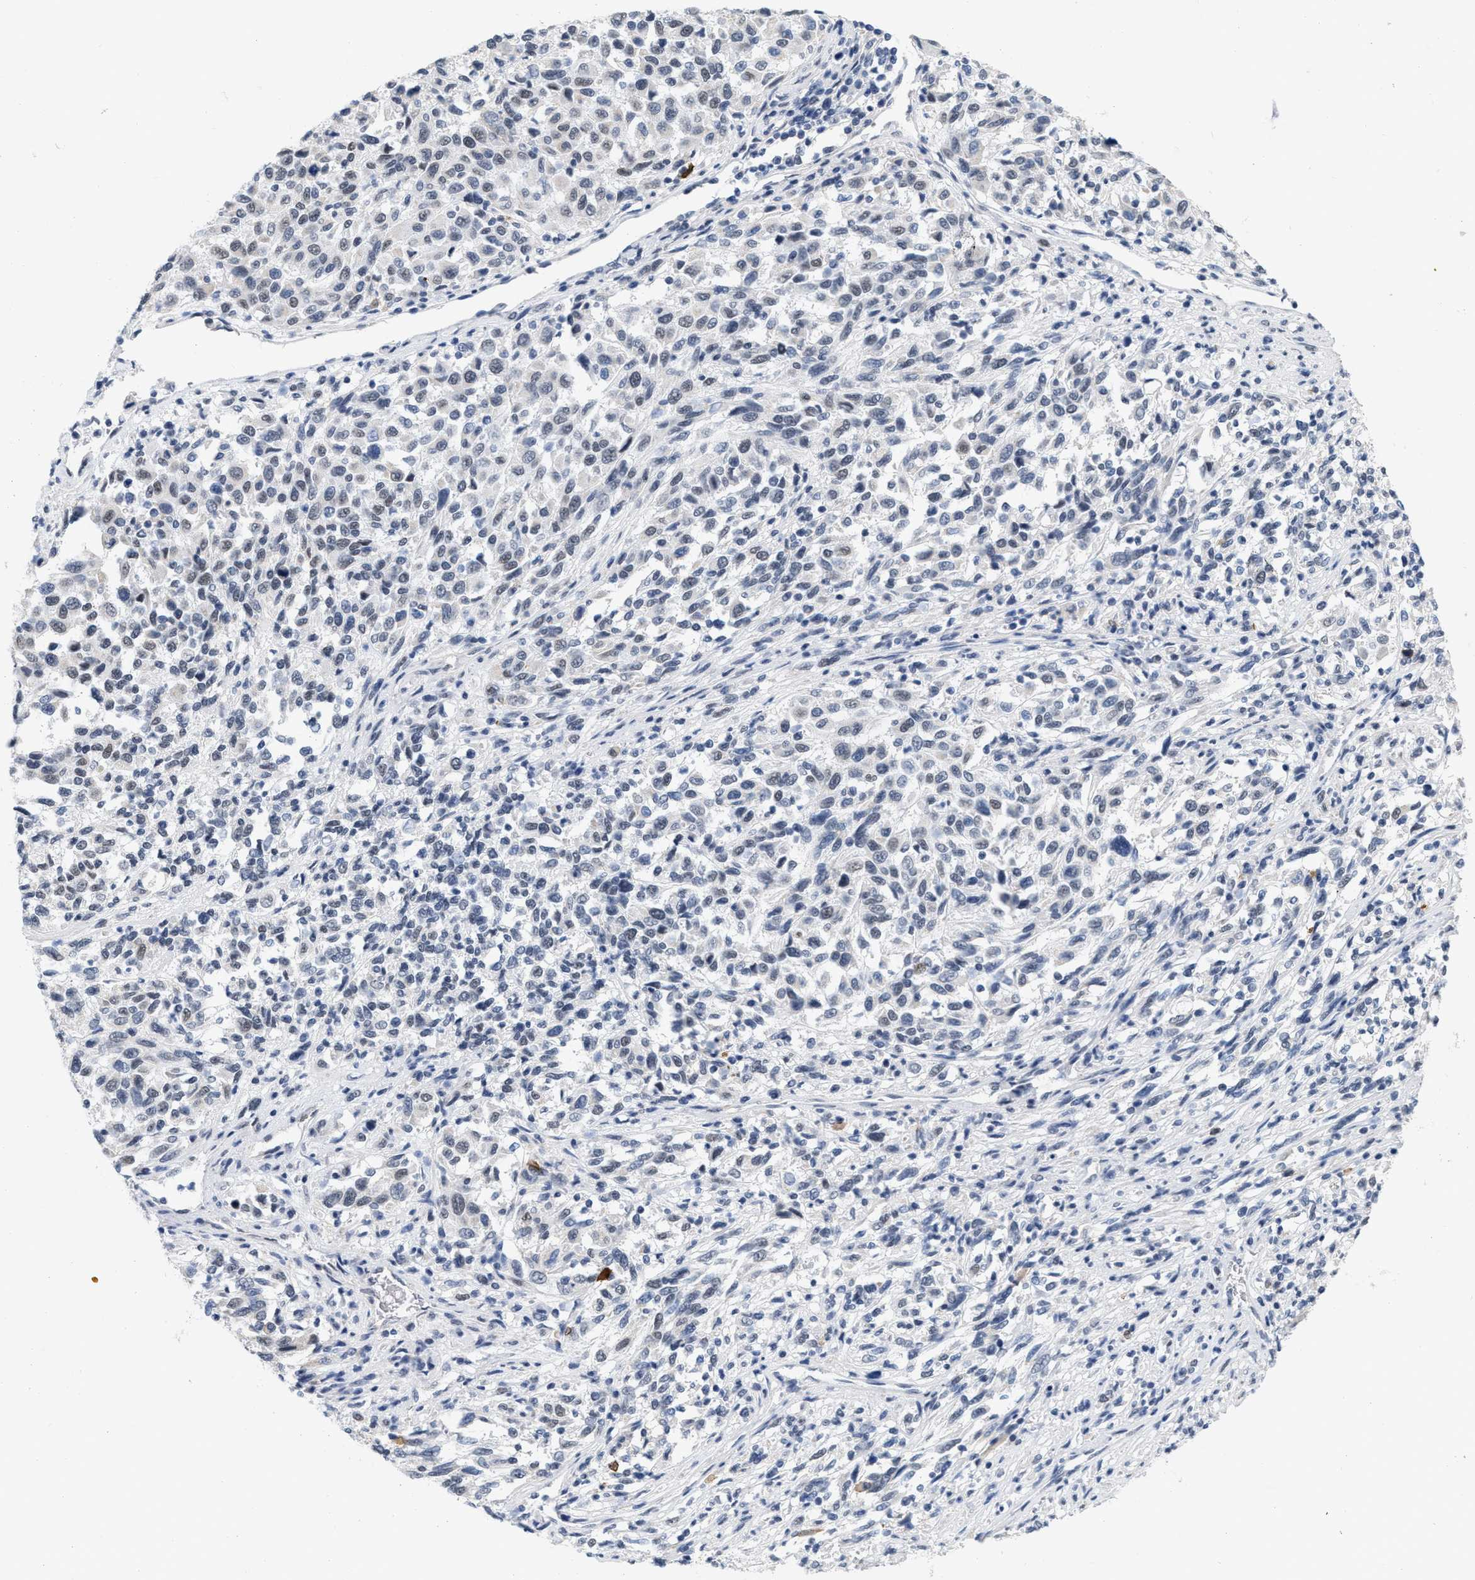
{"staining": {"intensity": "weak", "quantity": "<25%", "location": "nuclear"}, "tissue": "melanoma", "cell_type": "Tumor cells", "image_type": "cancer", "snomed": [{"axis": "morphology", "description": "Malignant melanoma, Metastatic site"}, {"axis": "topography", "description": "Lymph node"}], "caption": "Tumor cells show no significant positivity in malignant melanoma (metastatic site).", "gene": "XIRP1", "patient": {"sex": "male", "age": 61}}